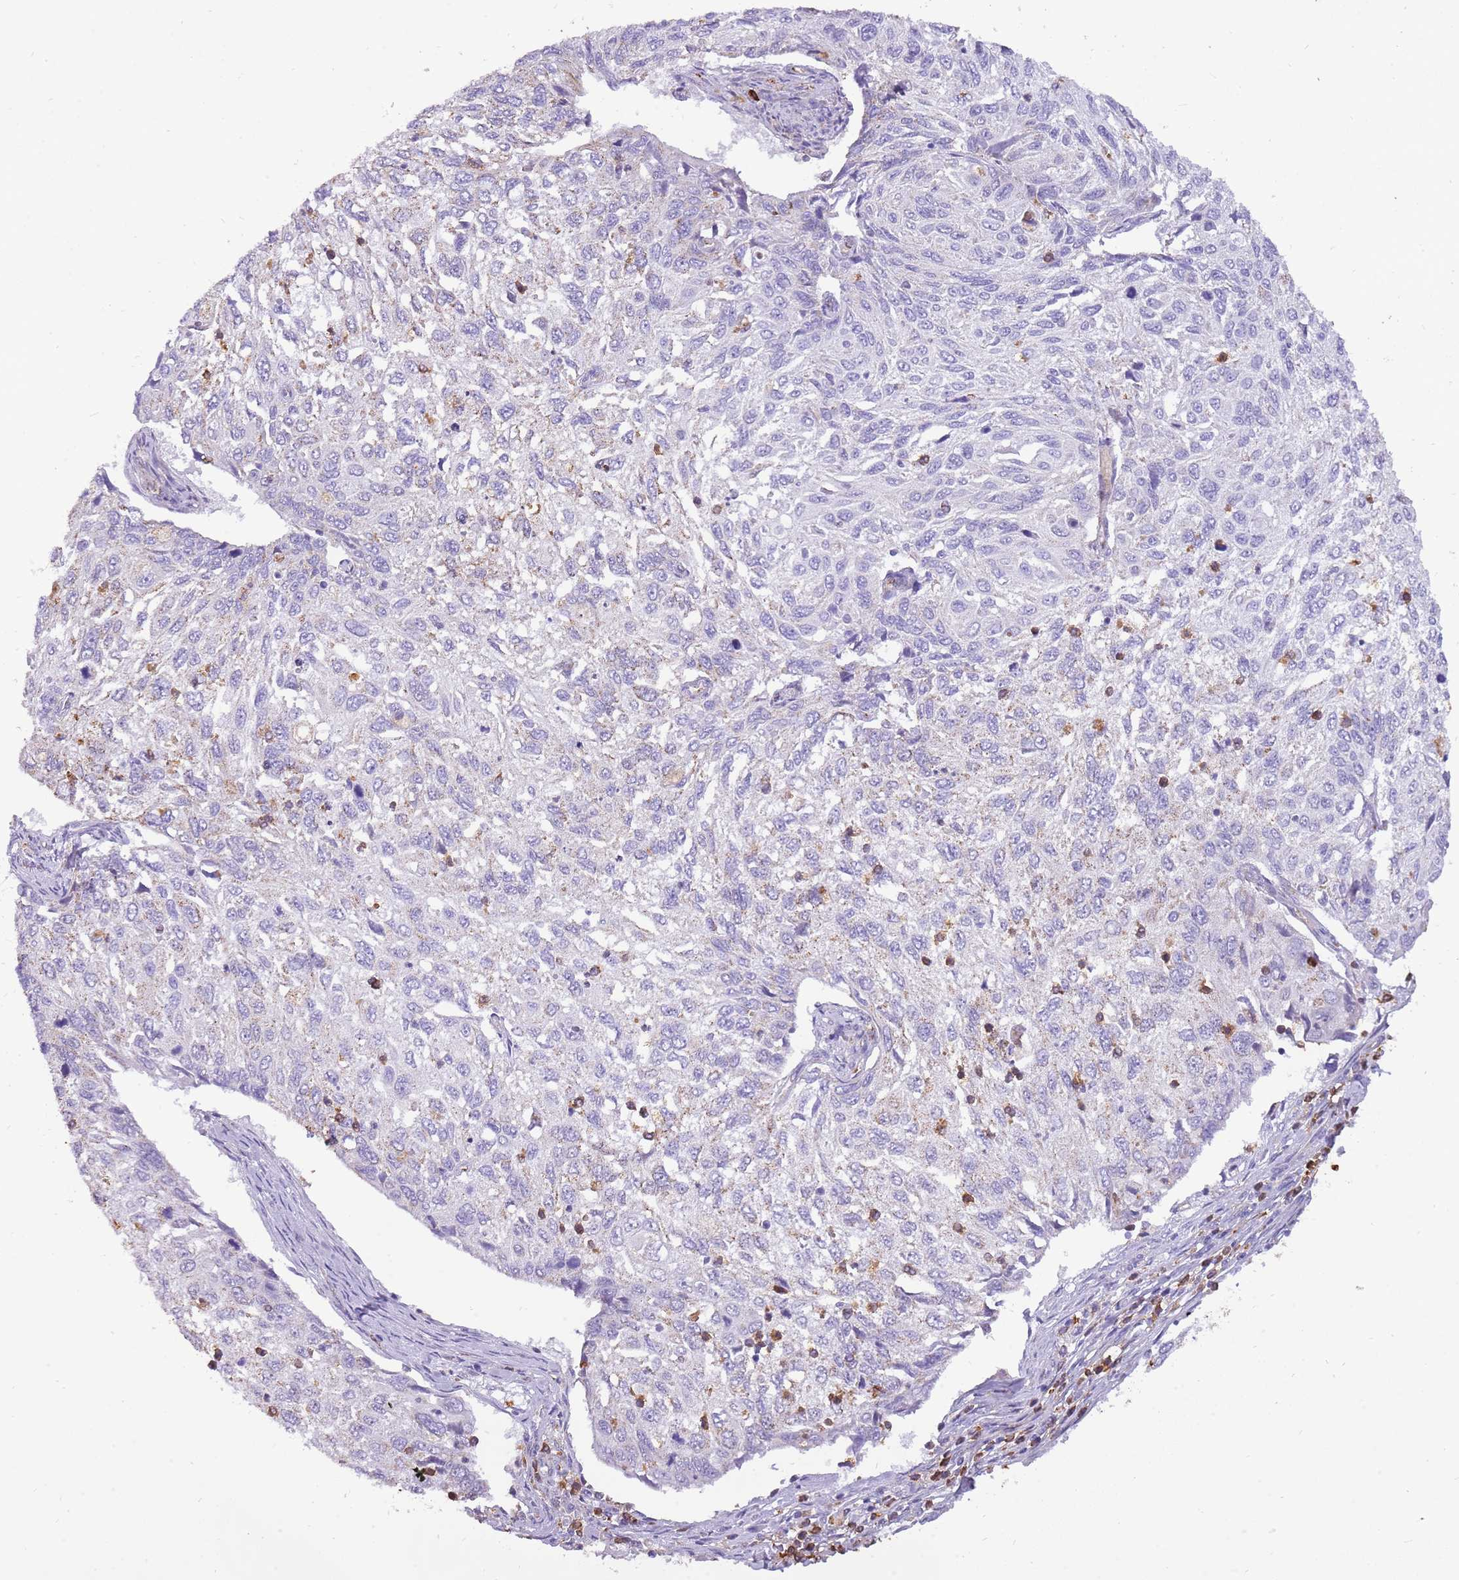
{"staining": {"intensity": "negative", "quantity": "none", "location": "none"}, "tissue": "cervical cancer", "cell_type": "Tumor cells", "image_type": "cancer", "snomed": [{"axis": "morphology", "description": "Squamous cell carcinoma, NOS"}, {"axis": "topography", "description": "Cervix"}], "caption": "Tumor cells show no significant expression in cervical cancer. Nuclei are stained in blue.", "gene": "PCNX1", "patient": {"sex": "female", "age": 70}}